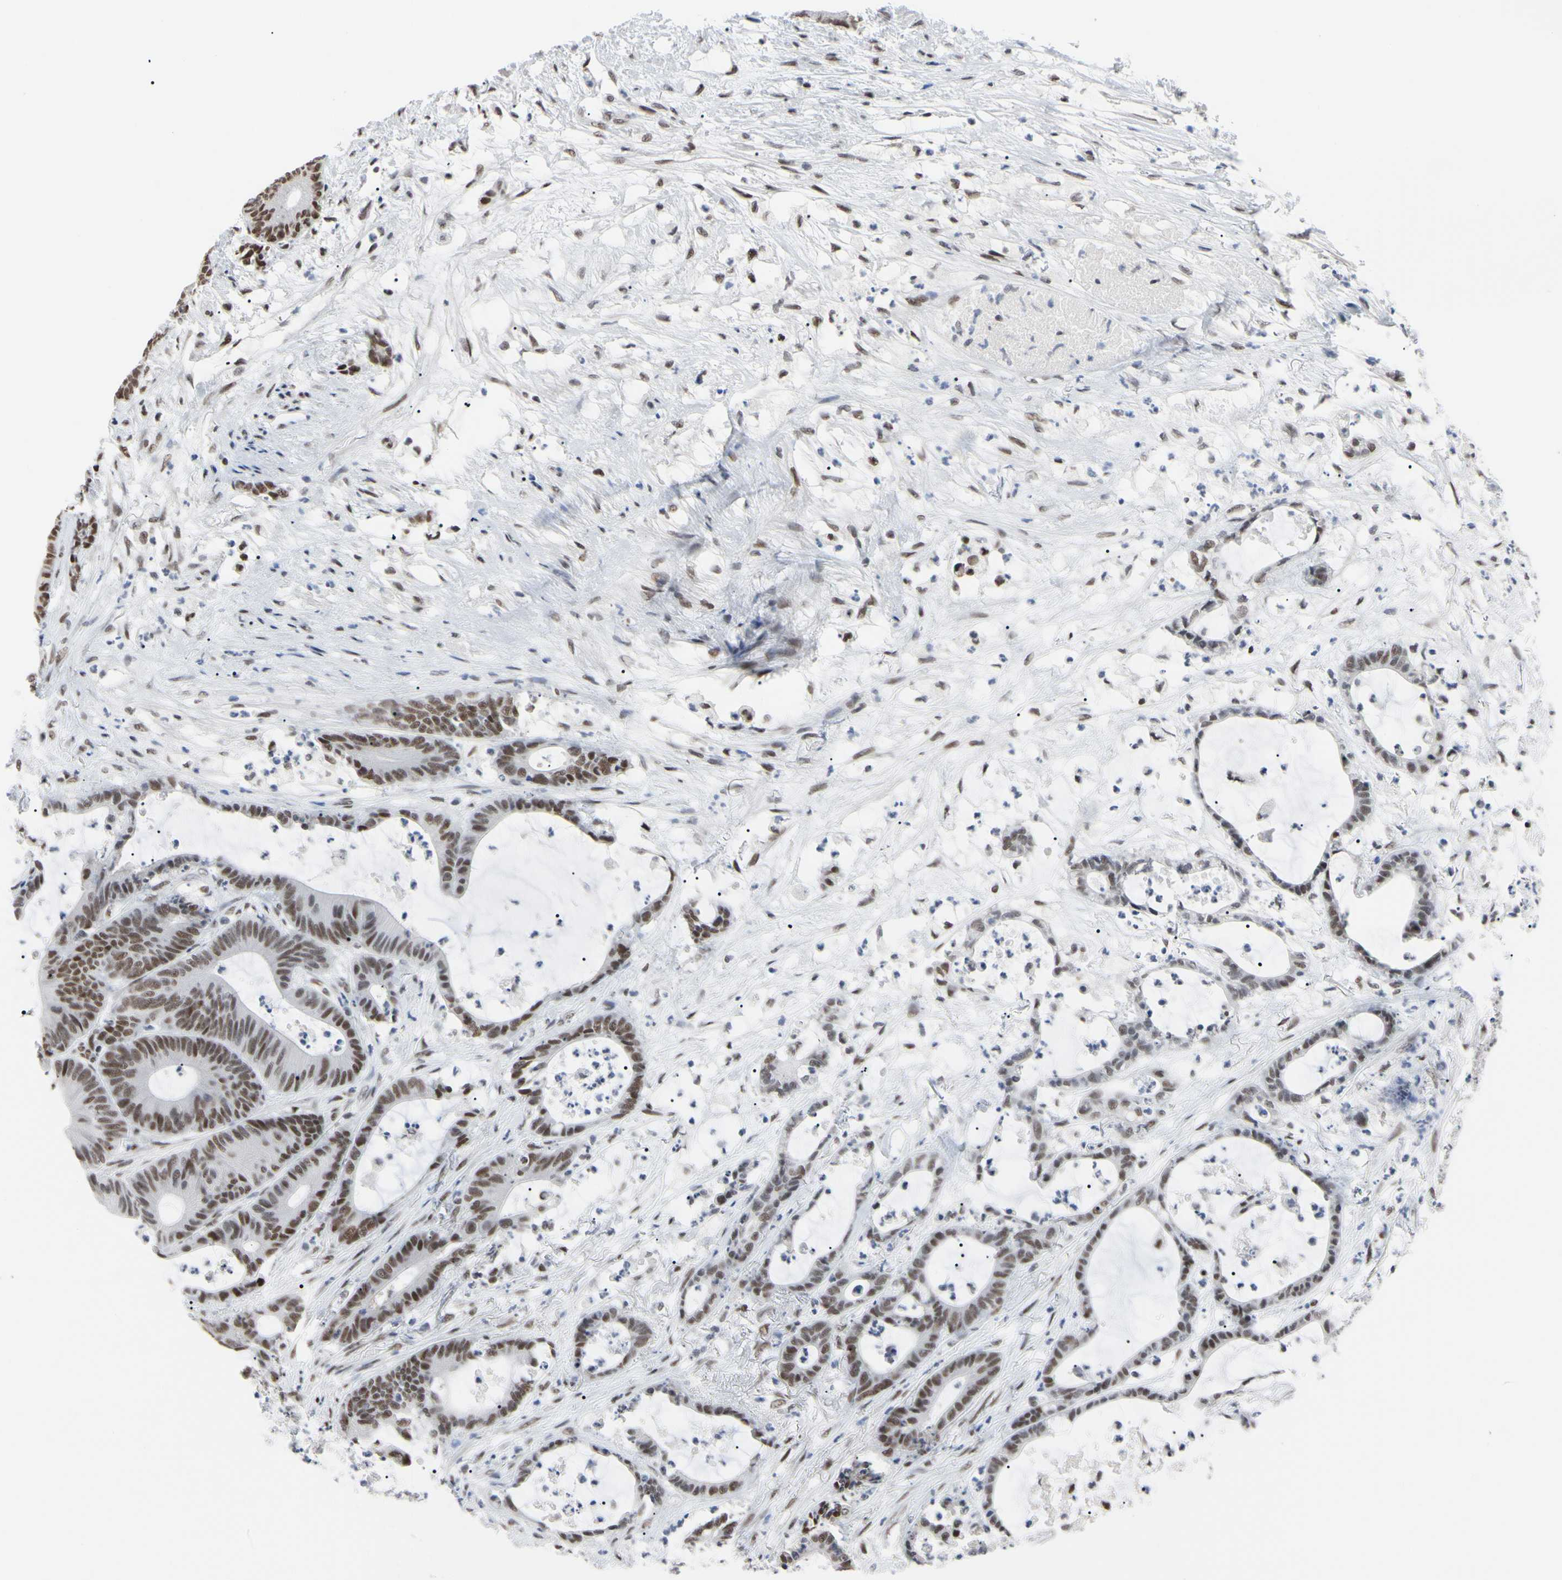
{"staining": {"intensity": "moderate", "quantity": ">75%", "location": "nuclear"}, "tissue": "colorectal cancer", "cell_type": "Tumor cells", "image_type": "cancer", "snomed": [{"axis": "morphology", "description": "Adenocarcinoma, NOS"}, {"axis": "topography", "description": "Colon"}], "caption": "An image showing moderate nuclear staining in approximately >75% of tumor cells in colorectal cancer (adenocarcinoma), as visualized by brown immunohistochemical staining.", "gene": "FAM98B", "patient": {"sex": "female", "age": 84}}